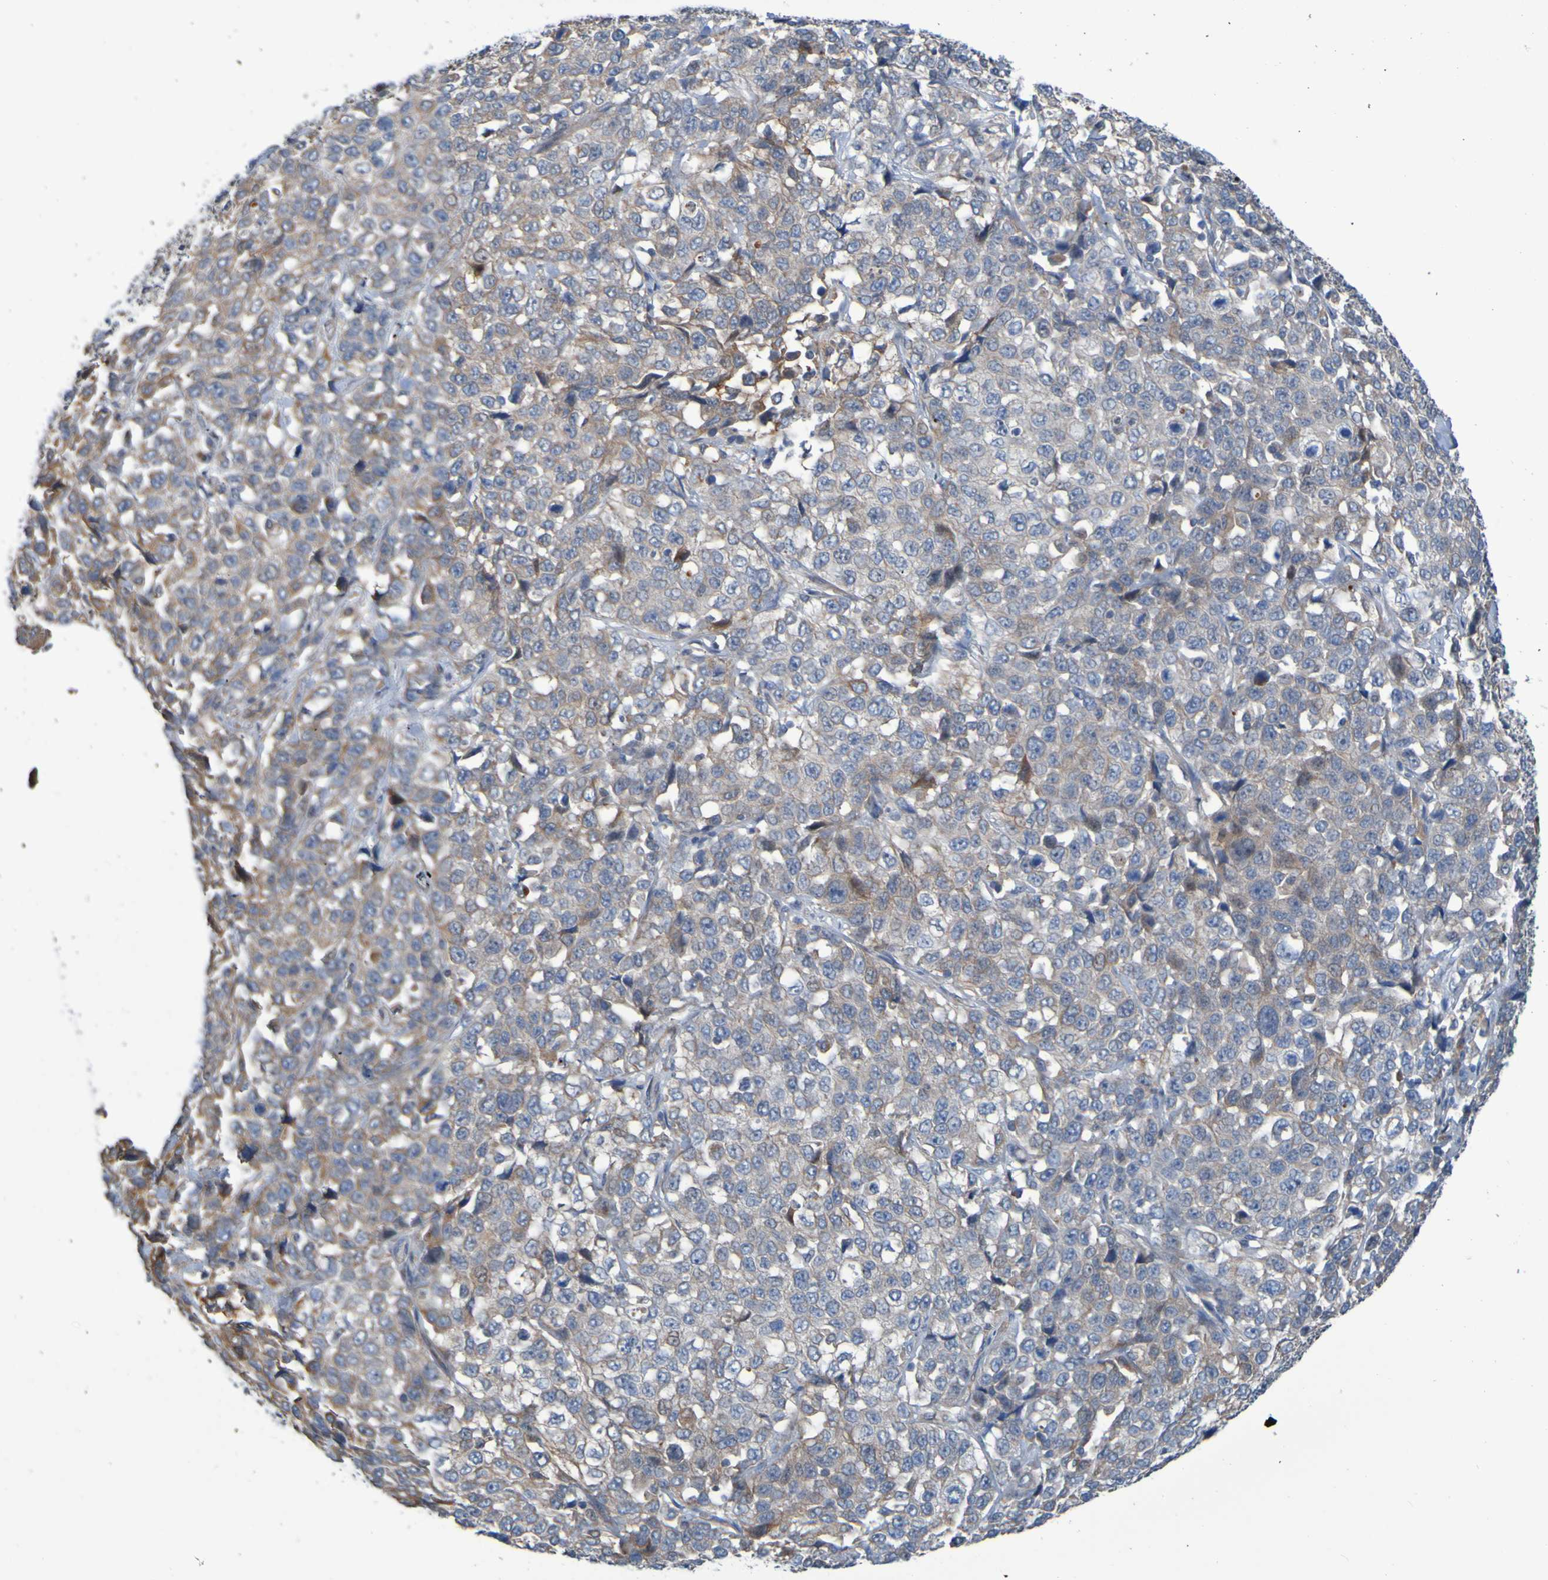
{"staining": {"intensity": "moderate", "quantity": ">75%", "location": "cytoplasmic/membranous"}, "tissue": "stomach cancer", "cell_type": "Tumor cells", "image_type": "cancer", "snomed": [{"axis": "morphology", "description": "Normal tissue, NOS"}, {"axis": "morphology", "description": "Adenocarcinoma, NOS"}, {"axis": "topography", "description": "Stomach"}], "caption": "Immunohistochemical staining of human stomach adenocarcinoma displays medium levels of moderate cytoplasmic/membranous expression in about >75% of tumor cells.", "gene": "NPRL3", "patient": {"sex": "male", "age": 48}}